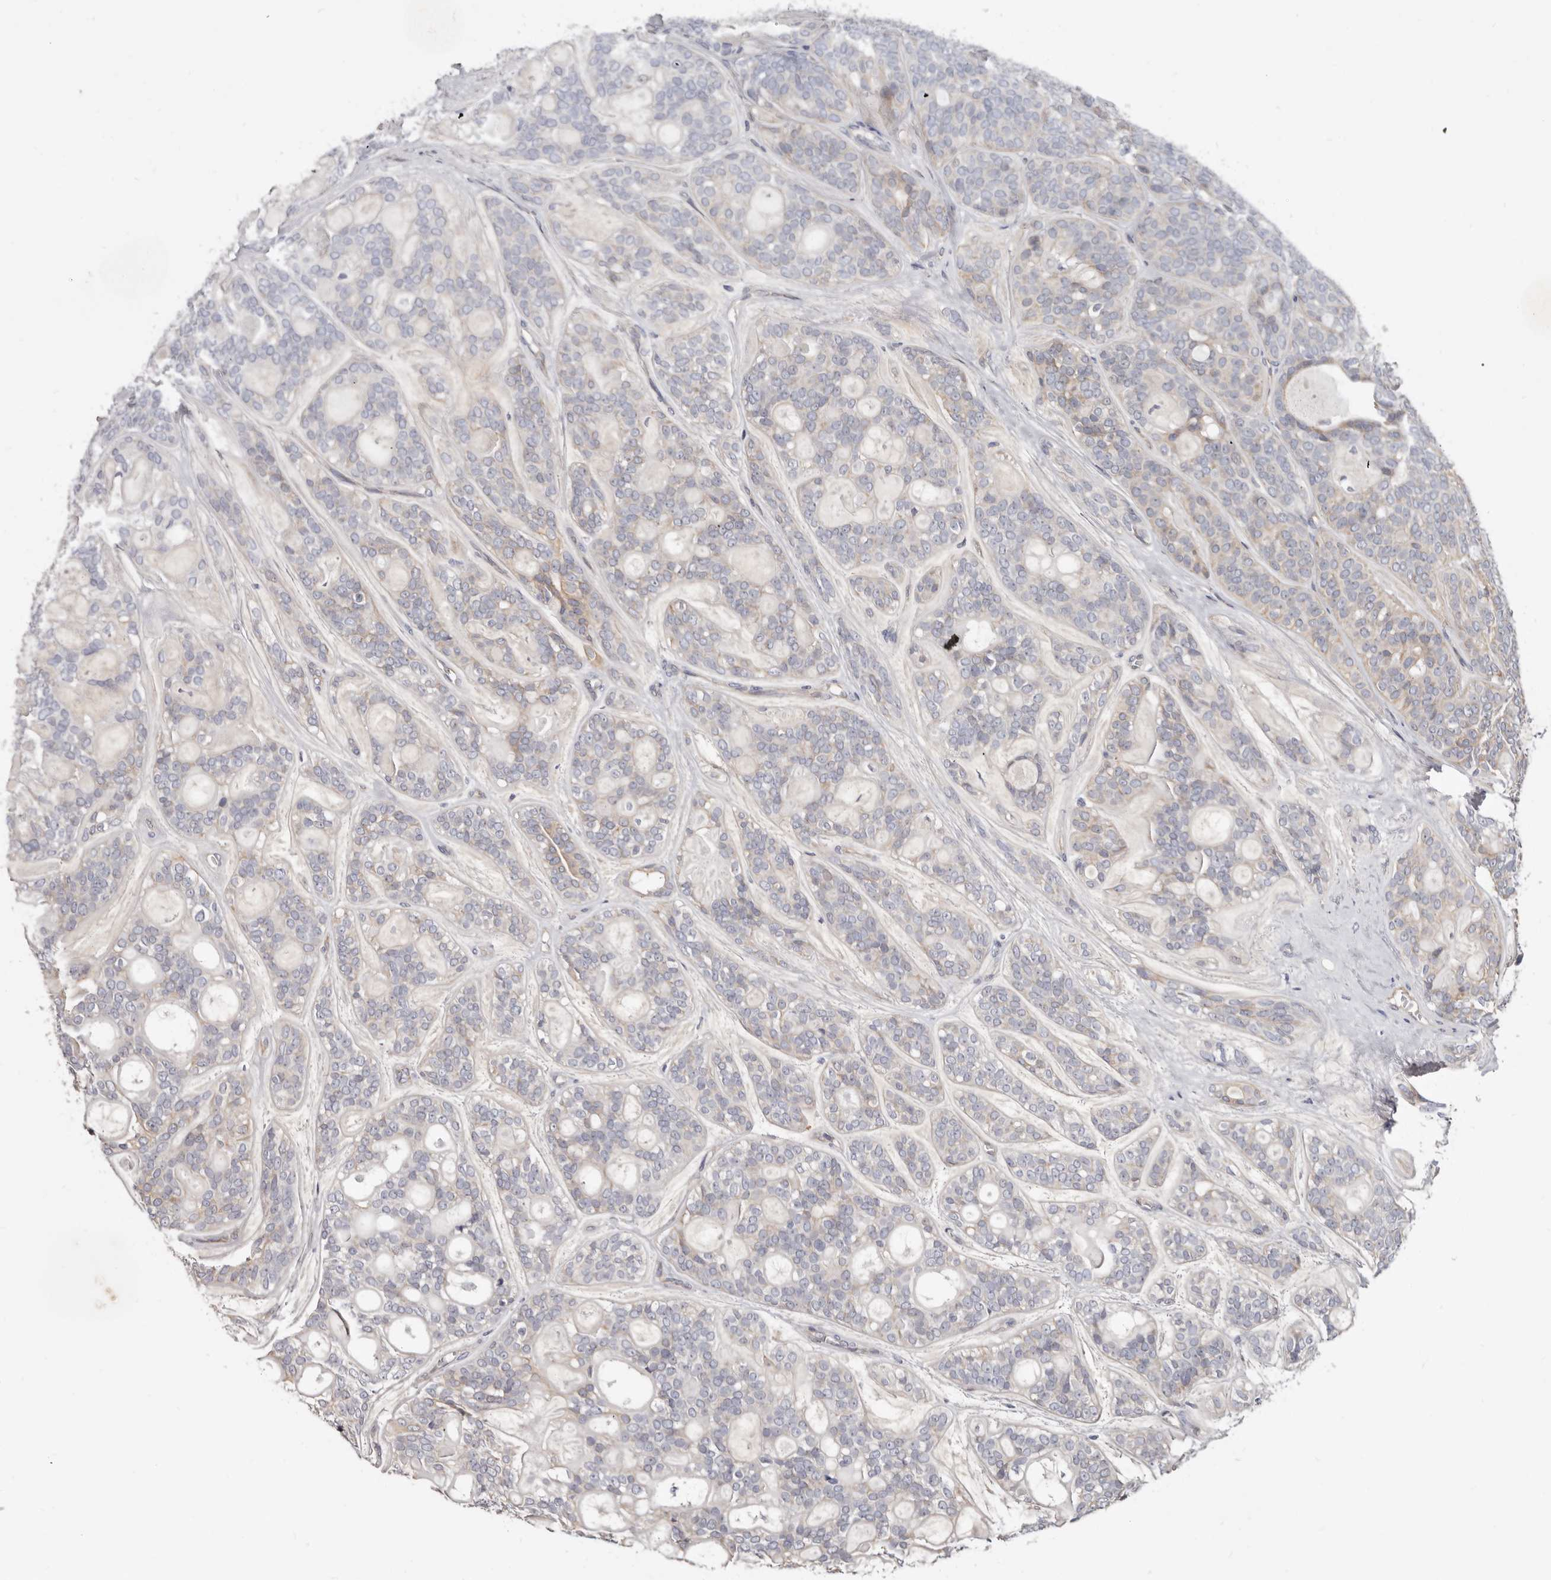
{"staining": {"intensity": "negative", "quantity": "none", "location": "none"}, "tissue": "head and neck cancer", "cell_type": "Tumor cells", "image_type": "cancer", "snomed": [{"axis": "morphology", "description": "Adenocarcinoma, NOS"}, {"axis": "topography", "description": "Head-Neck"}], "caption": "Immunohistochemistry (IHC) image of human head and neck cancer (adenocarcinoma) stained for a protein (brown), which reveals no staining in tumor cells.", "gene": "SPTA1", "patient": {"sex": "male", "age": 66}}